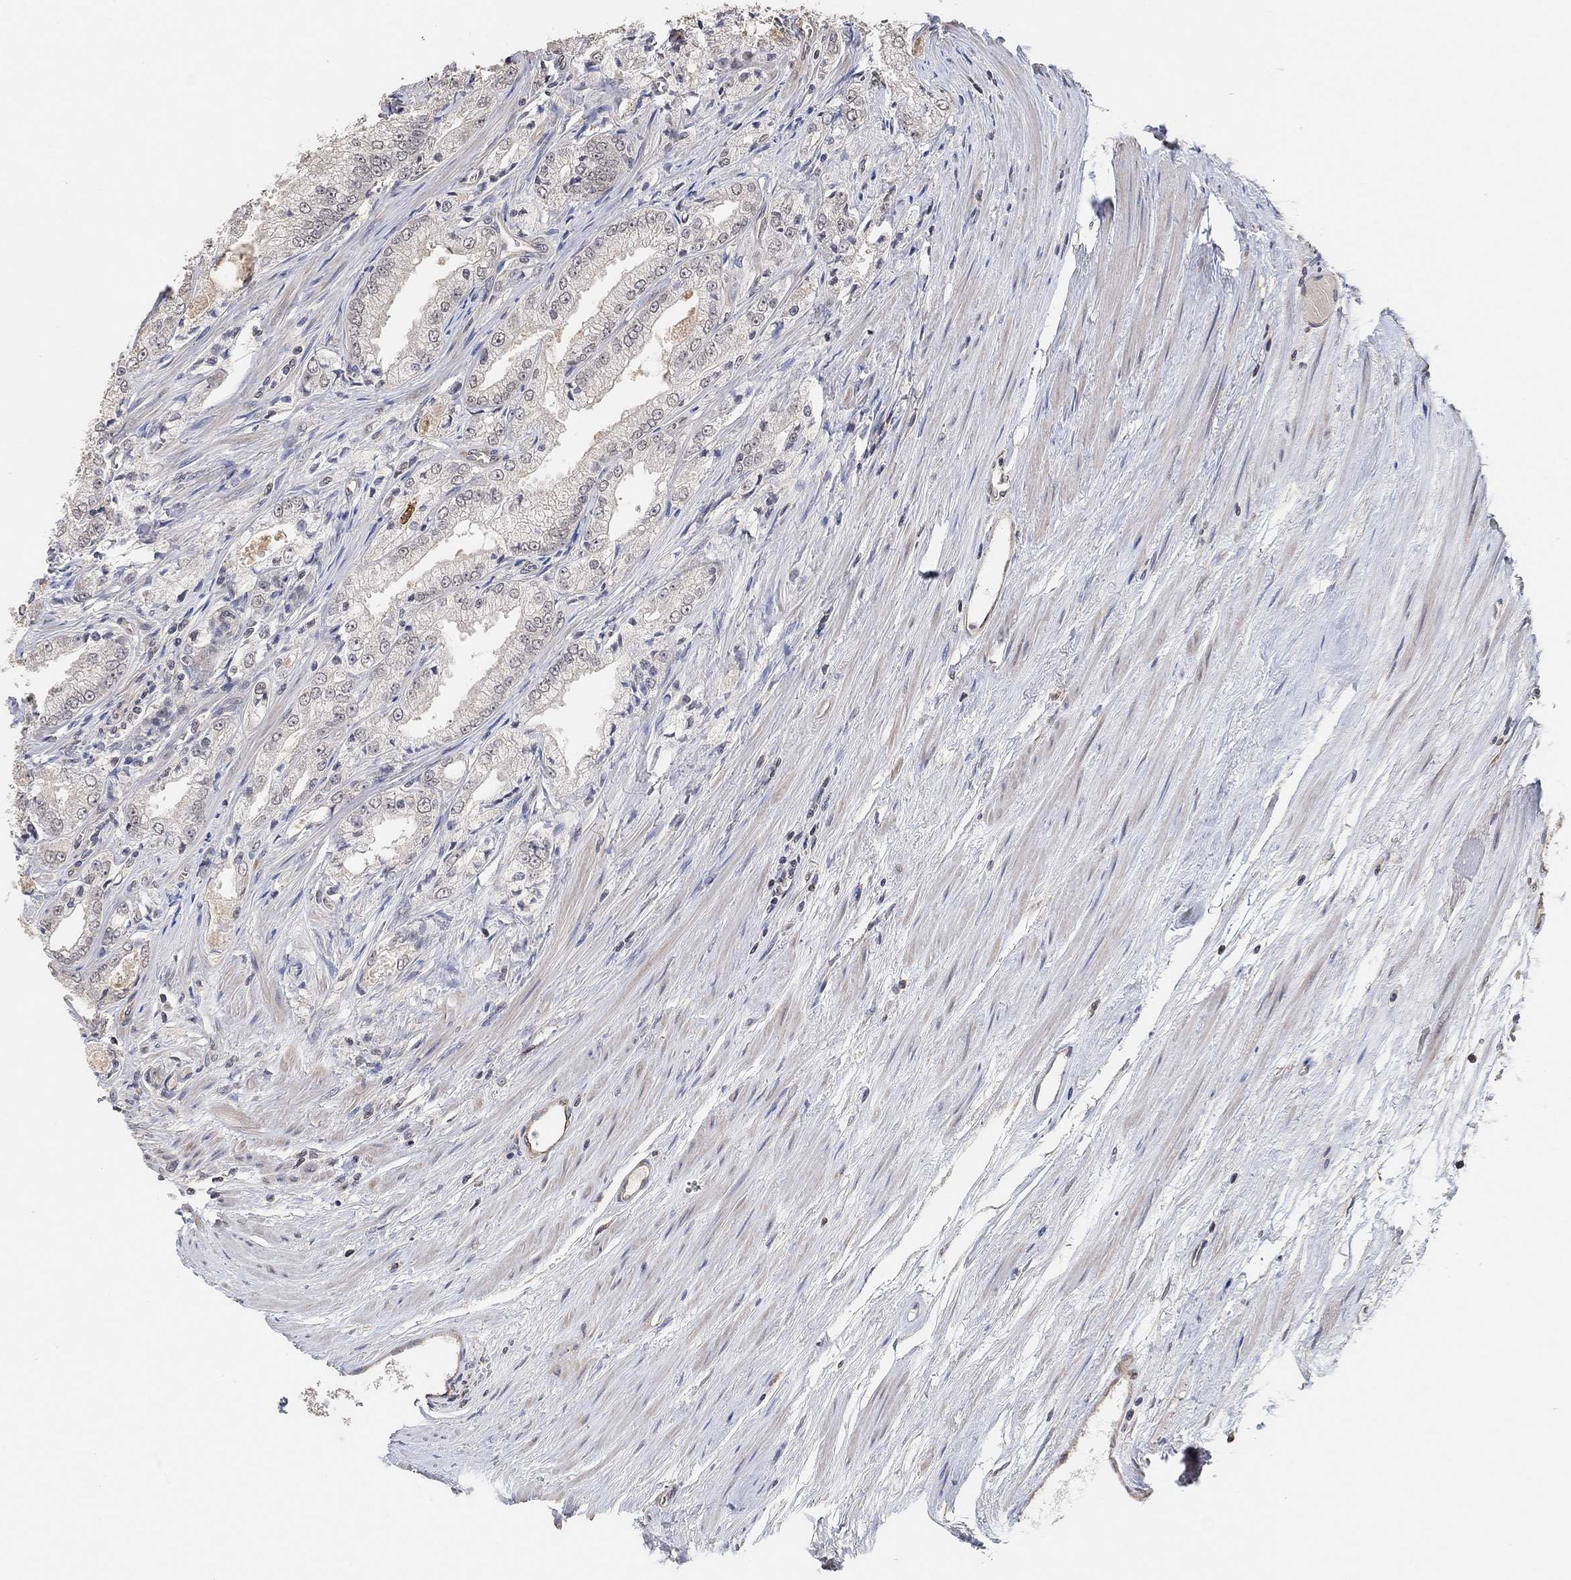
{"staining": {"intensity": "negative", "quantity": "none", "location": "none"}, "tissue": "prostate cancer", "cell_type": "Tumor cells", "image_type": "cancer", "snomed": [{"axis": "morphology", "description": "Adenocarcinoma, NOS"}, {"axis": "morphology", "description": "Adenocarcinoma, High grade"}, {"axis": "topography", "description": "Prostate"}], "caption": "This histopathology image is of high-grade adenocarcinoma (prostate) stained with immunohistochemistry to label a protein in brown with the nuclei are counter-stained blue. There is no expression in tumor cells.", "gene": "UNC5B", "patient": {"sex": "male", "age": 70}}